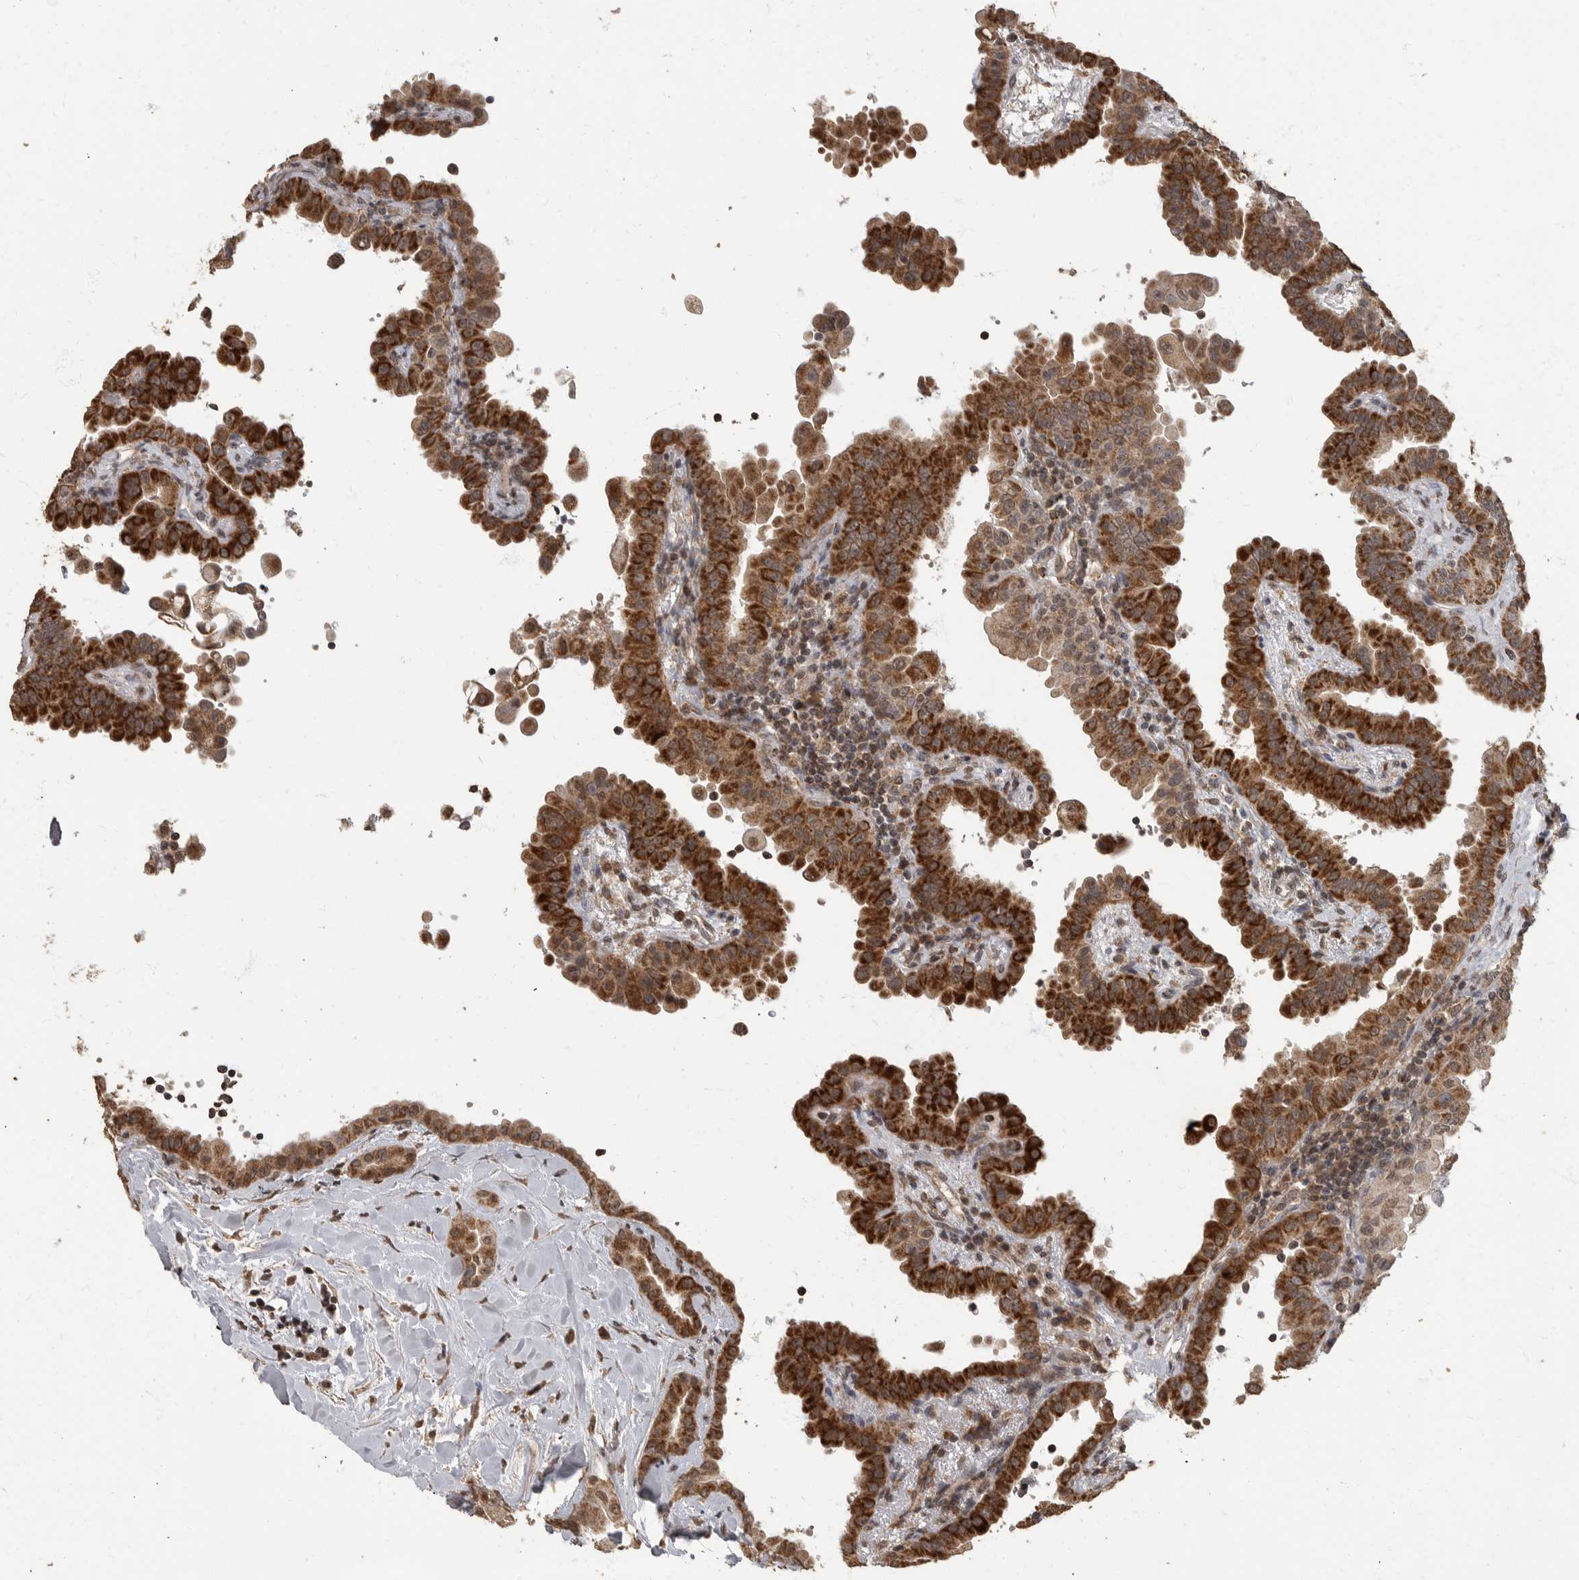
{"staining": {"intensity": "strong", "quantity": ">75%", "location": "cytoplasmic/membranous"}, "tissue": "thyroid cancer", "cell_type": "Tumor cells", "image_type": "cancer", "snomed": [{"axis": "morphology", "description": "Papillary adenocarcinoma, NOS"}, {"axis": "topography", "description": "Thyroid gland"}], "caption": "A brown stain shows strong cytoplasmic/membranous expression of a protein in papillary adenocarcinoma (thyroid) tumor cells. (Stains: DAB (3,3'-diaminobenzidine) in brown, nuclei in blue, Microscopy: brightfield microscopy at high magnification).", "gene": "MAFG", "patient": {"sex": "male", "age": 33}}